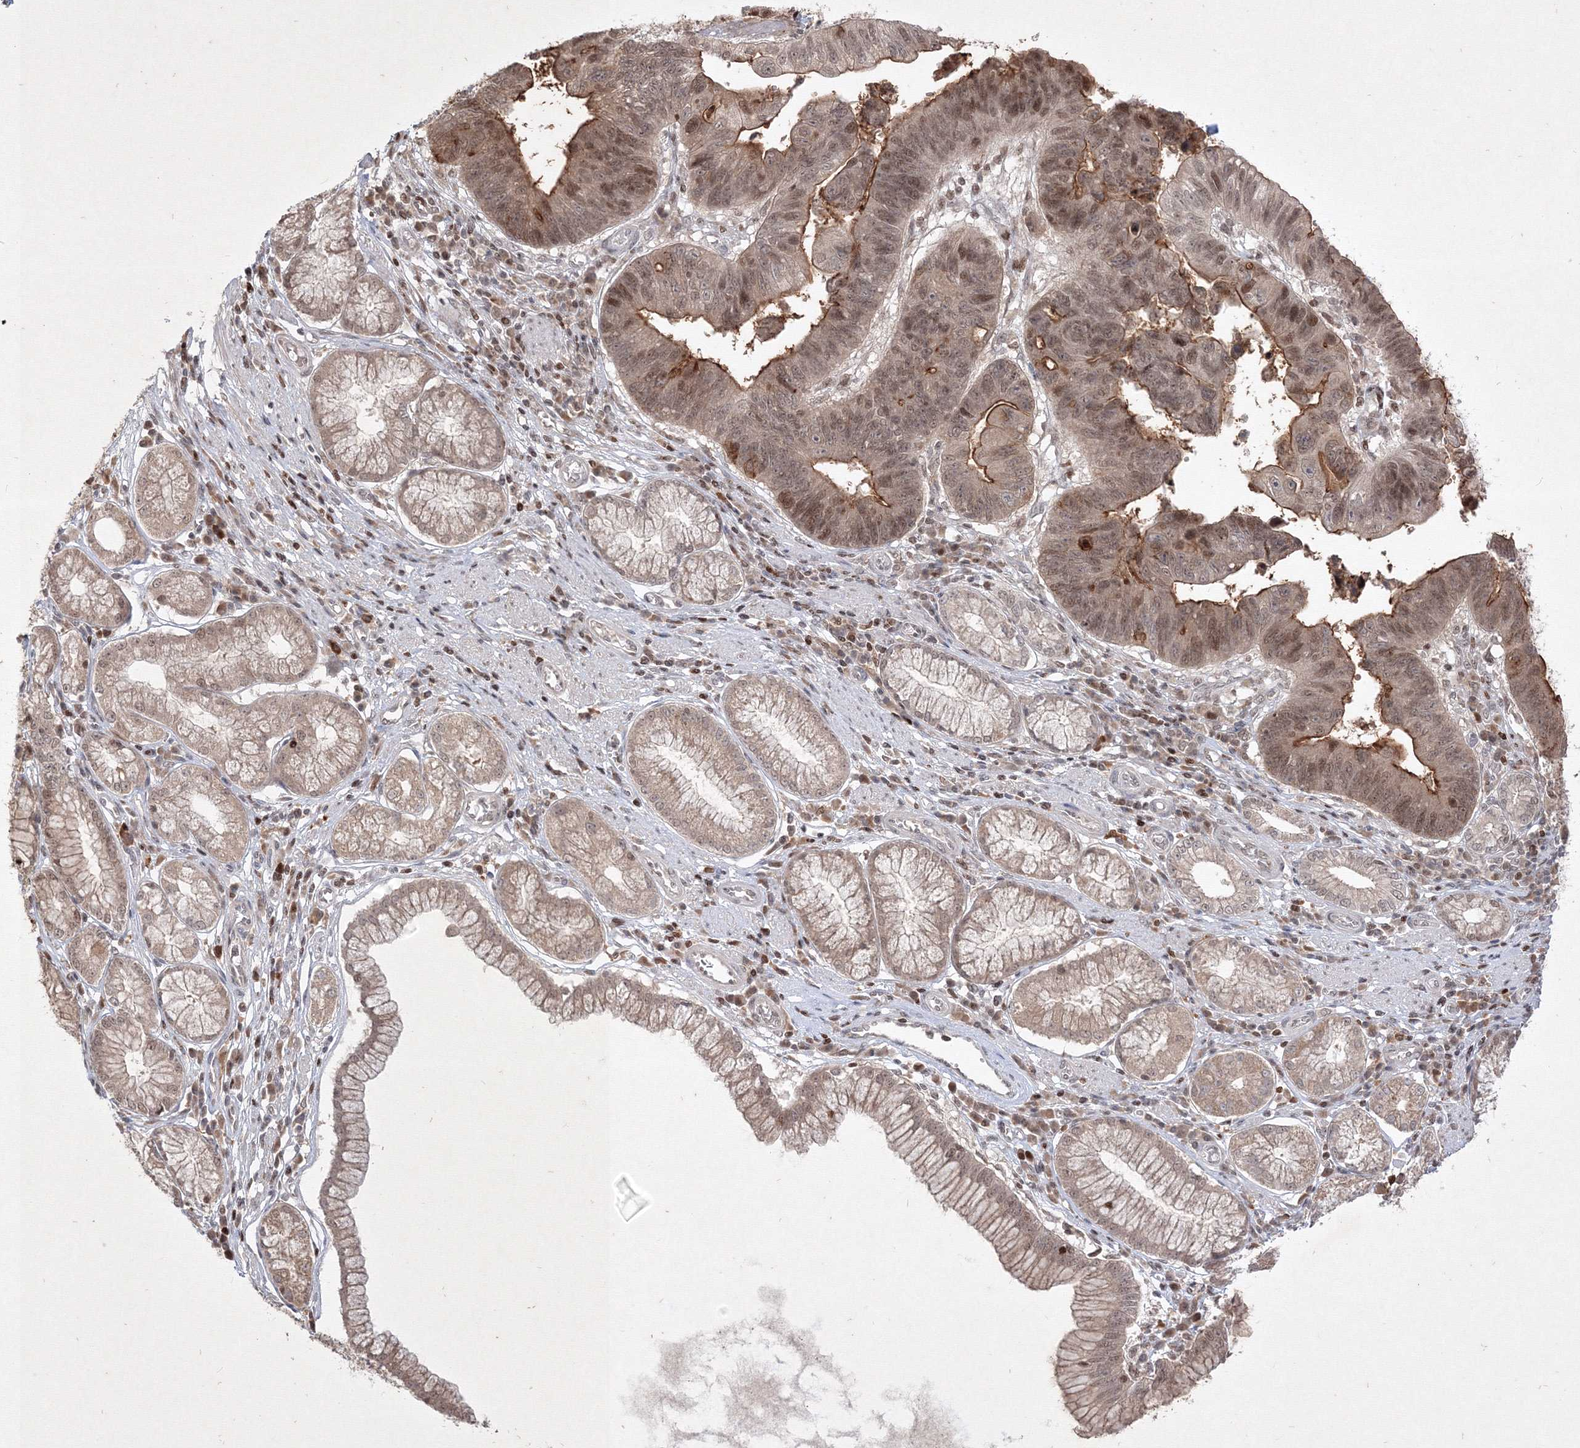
{"staining": {"intensity": "moderate", "quantity": "<25%", "location": "cytoplasmic/membranous,nuclear"}, "tissue": "stomach cancer", "cell_type": "Tumor cells", "image_type": "cancer", "snomed": [{"axis": "morphology", "description": "Adenocarcinoma, NOS"}, {"axis": "topography", "description": "Stomach"}], "caption": "DAB immunohistochemical staining of human stomach cancer (adenocarcinoma) demonstrates moderate cytoplasmic/membranous and nuclear protein staining in about <25% of tumor cells. (Stains: DAB in brown, nuclei in blue, Microscopy: brightfield microscopy at high magnification).", "gene": "TAB1", "patient": {"sex": "male", "age": 59}}